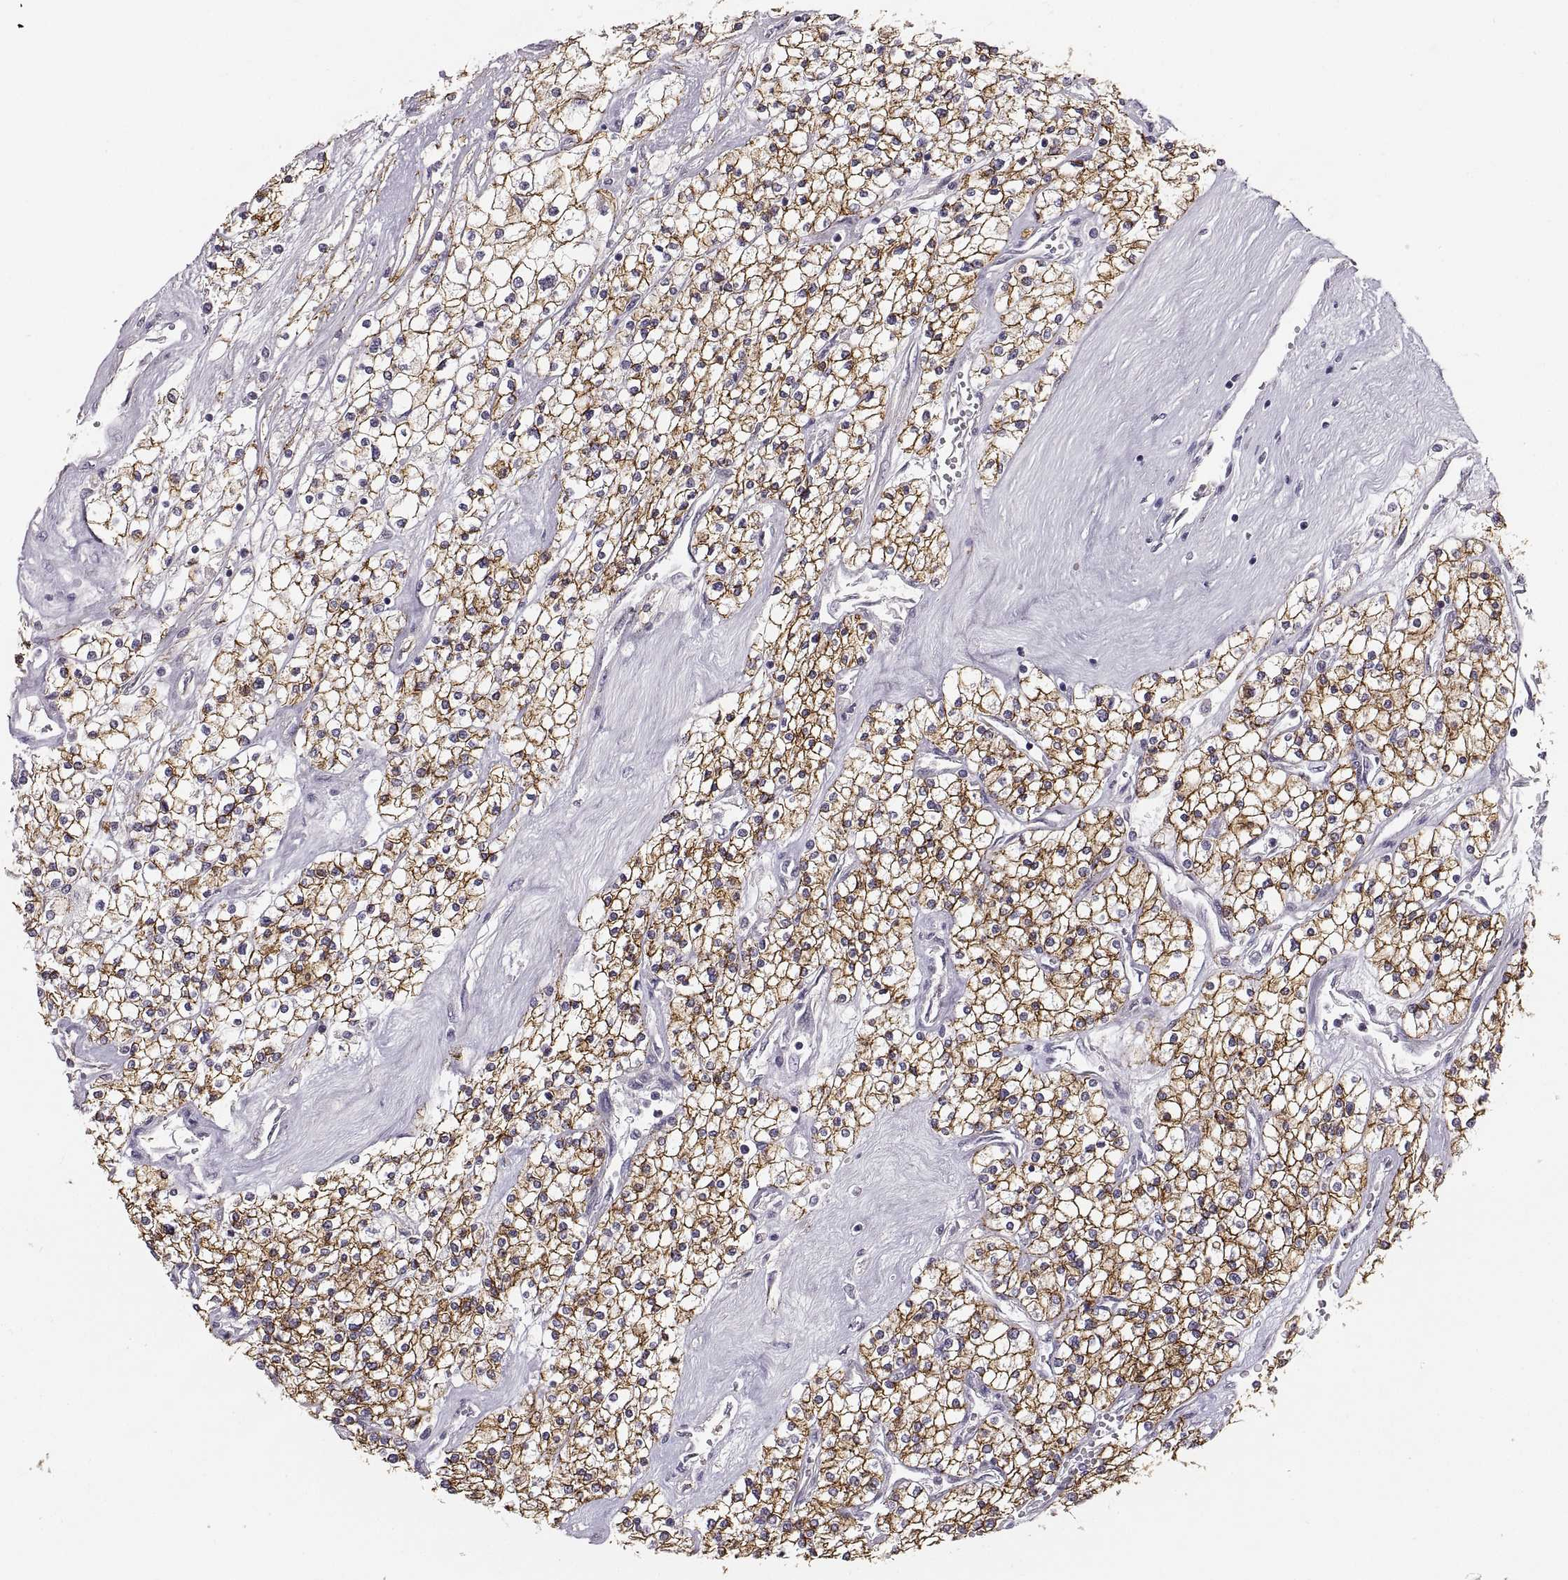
{"staining": {"intensity": "strong", "quantity": ">75%", "location": "cytoplasmic/membranous"}, "tissue": "renal cancer", "cell_type": "Tumor cells", "image_type": "cancer", "snomed": [{"axis": "morphology", "description": "Adenocarcinoma, NOS"}, {"axis": "topography", "description": "Kidney"}], "caption": "IHC of human renal adenocarcinoma demonstrates high levels of strong cytoplasmic/membranous staining in approximately >75% of tumor cells.", "gene": "CDH2", "patient": {"sex": "male", "age": 80}}